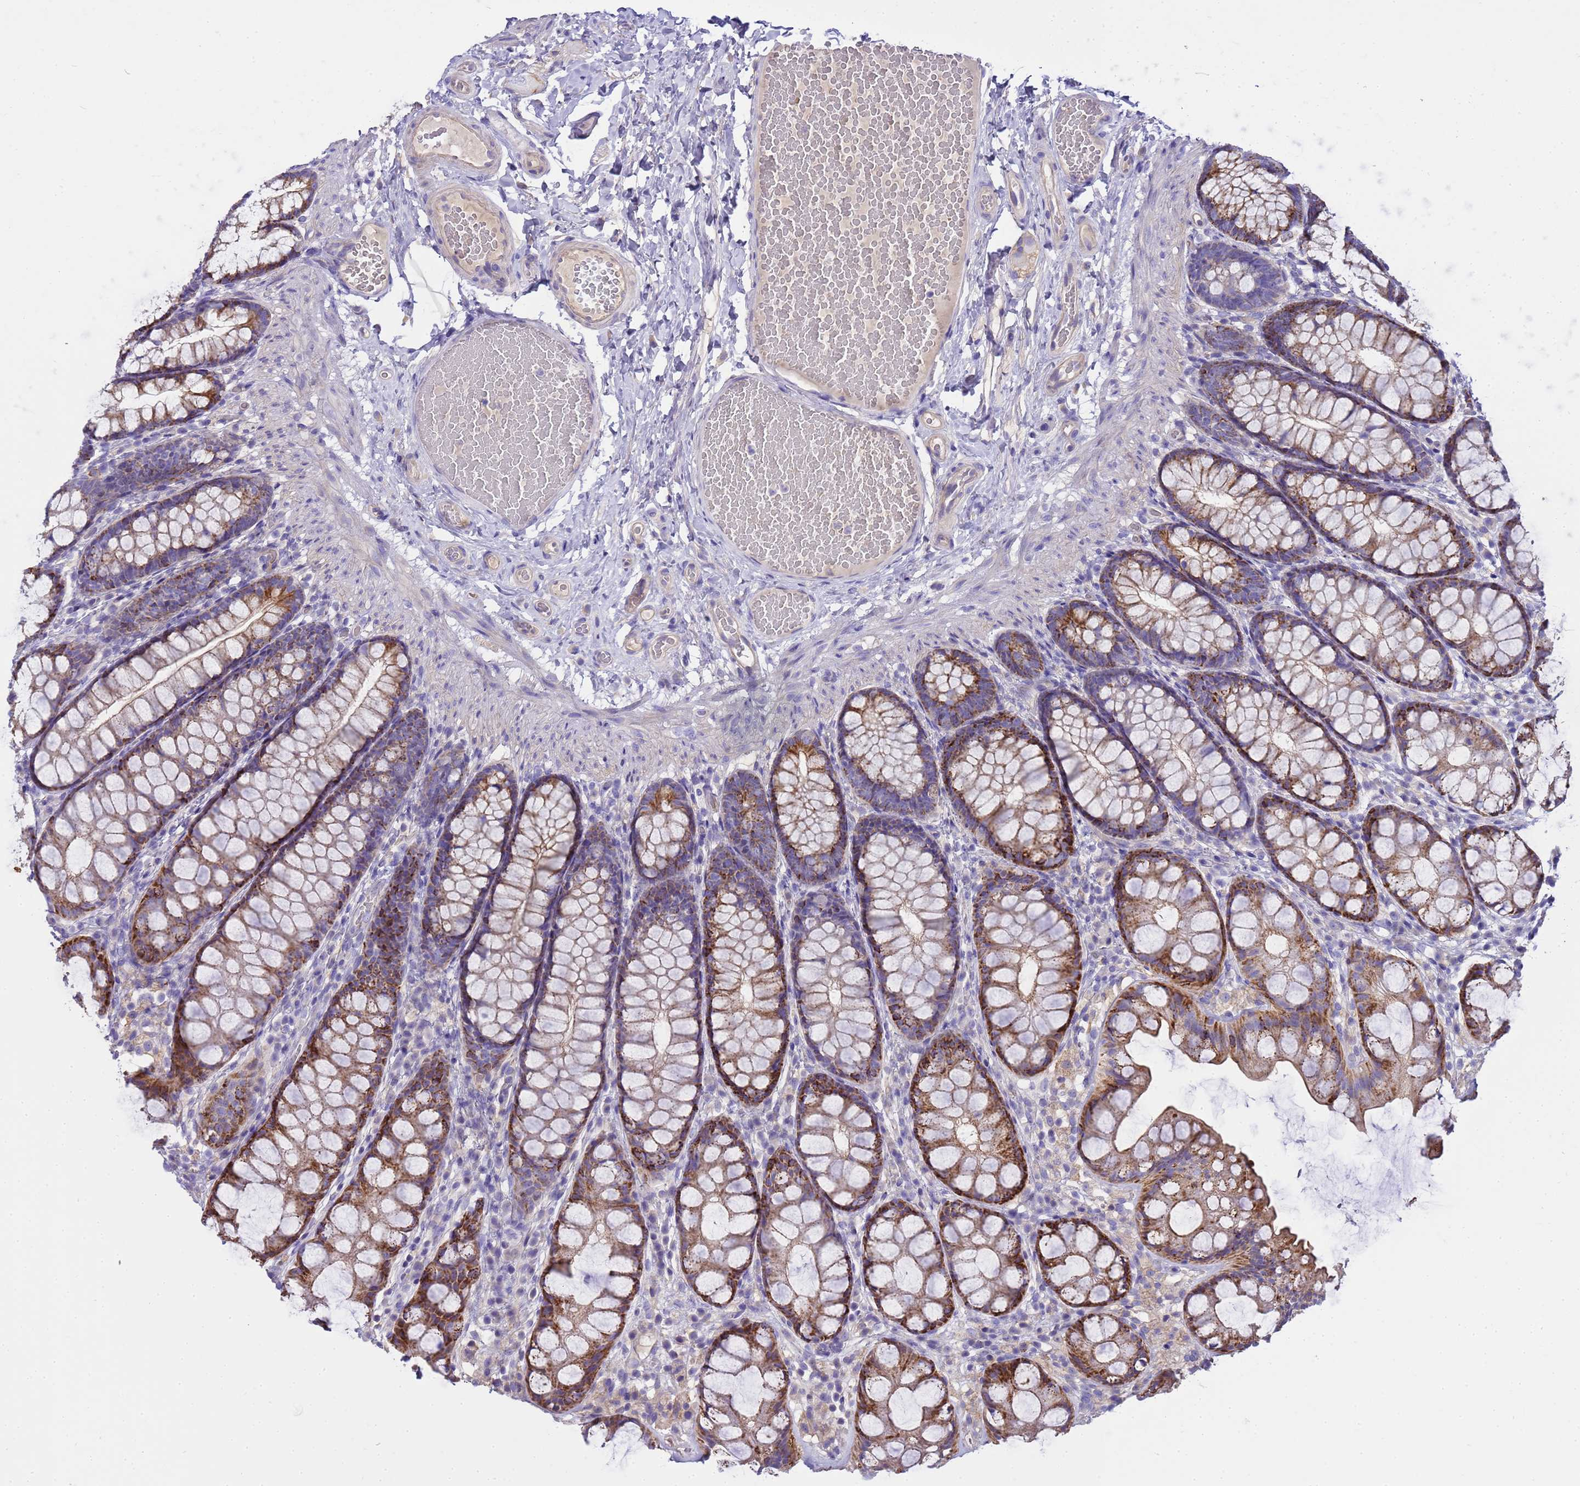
{"staining": {"intensity": "weak", "quantity": "25%-75%", "location": "cytoplasmic/membranous"}, "tissue": "colon", "cell_type": "Endothelial cells", "image_type": "normal", "snomed": [{"axis": "morphology", "description": "Normal tissue, NOS"}, {"axis": "topography", "description": "Colon"}], "caption": "Endothelial cells demonstrate low levels of weak cytoplasmic/membranous staining in about 25%-75% of cells in normal colon. The protein of interest is shown in brown color, while the nuclei are stained blue.", "gene": "RIPPLY2", "patient": {"sex": "male", "age": 47}}